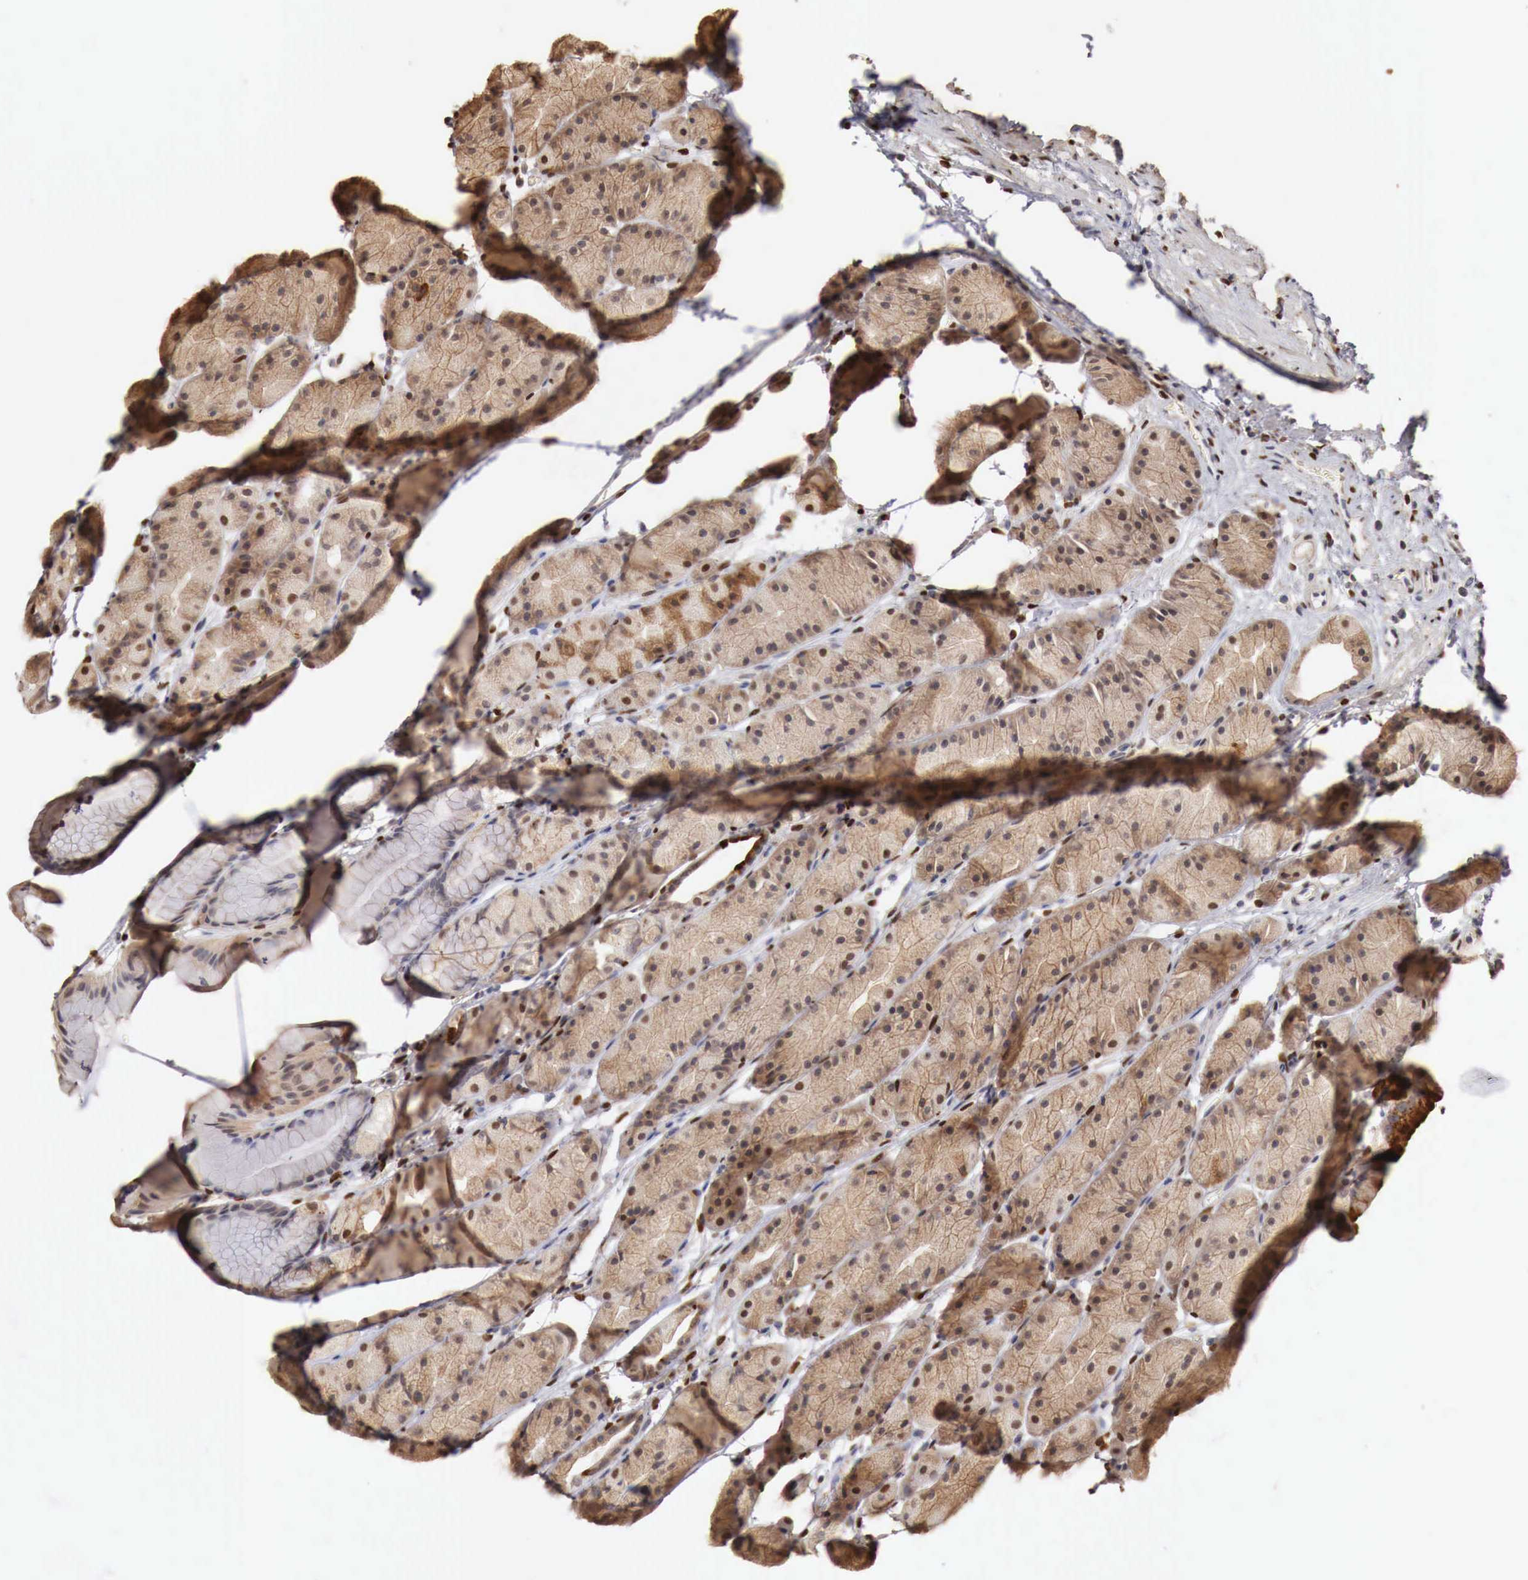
{"staining": {"intensity": "moderate", "quantity": "25%-75%", "location": "cytoplasmic/membranous"}, "tissue": "stomach", "cell_type": "Glandular cells", "image_type": "normal", "snomed": [{"axis": "morphology", "description": "Adenocarcinoma, NOS"}, {"axis": "topography", "description": "Stomach, upper"}], "caption": "Immunohistochemical staining of unremarkable human stomach reveals medium levels of moderate cytoplasmic/membranous positivity in about 25%-75% of glandular cells. Using DAB (brown) and hematoxylin (blue) stains, captured at high magnification using brightfield microscopy.", "gene": "KHDRBS2", "patient": {"sex": "male", "age": 47}}